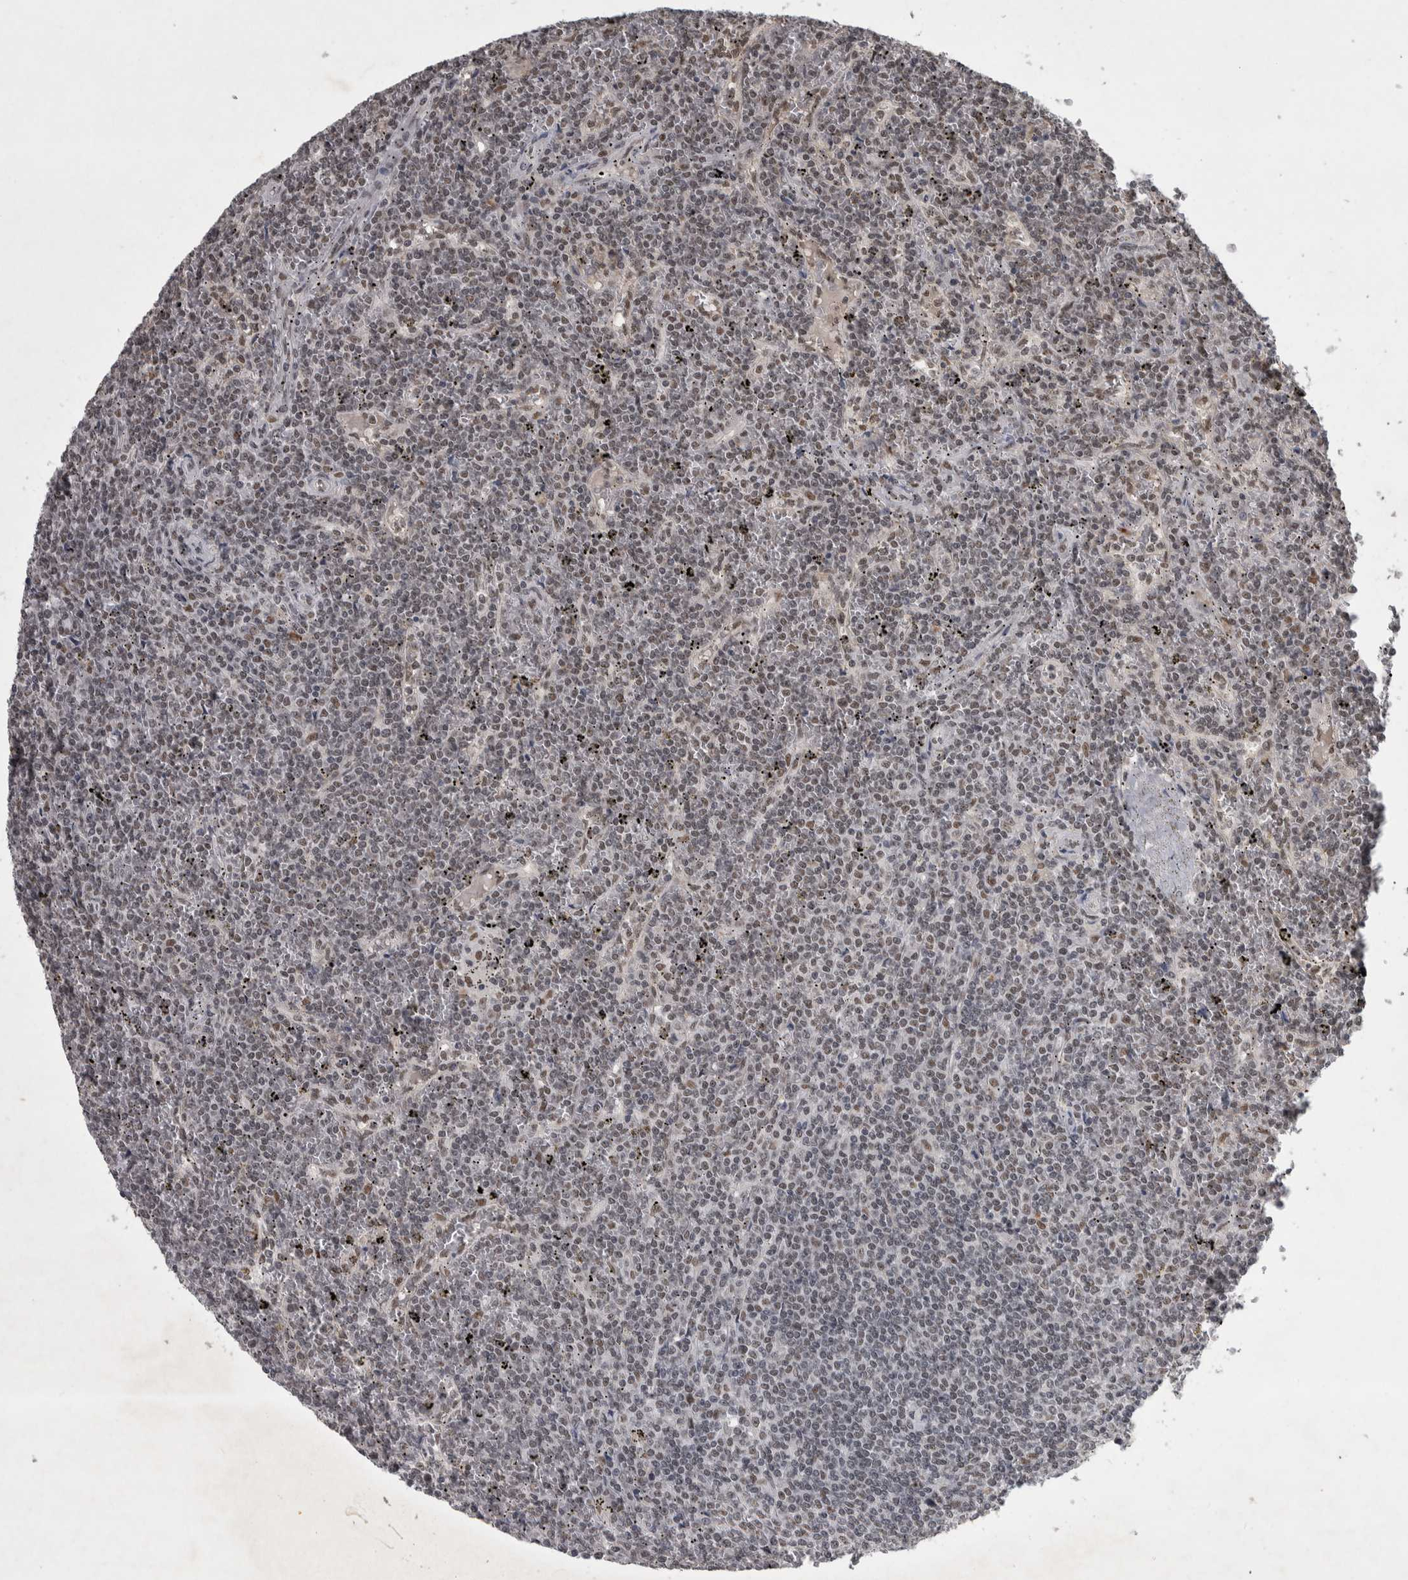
{"staining": {"intensity": "weak", "quantity": ">75%", "location": "nuclear"}, "tissue": "lymphoma", "cell_type": "Tumor cells", "image_type": "cancer", "snomed": [{"axis": "morphology", "description": "Malignant lymphoma, non-Hodgkin's type, Low grade"}, {"axis": "topography", "description": "Spleen"}], "caption": "This image reveals lymphoma stained with immunohistochemistry to label a protein in brown. The nuclear of tumor cells show weak positivity for the protein. Nuclei are counter-stained blue.", "gene": "DDX42", "patient": {"sex": "female", "age": 19}}